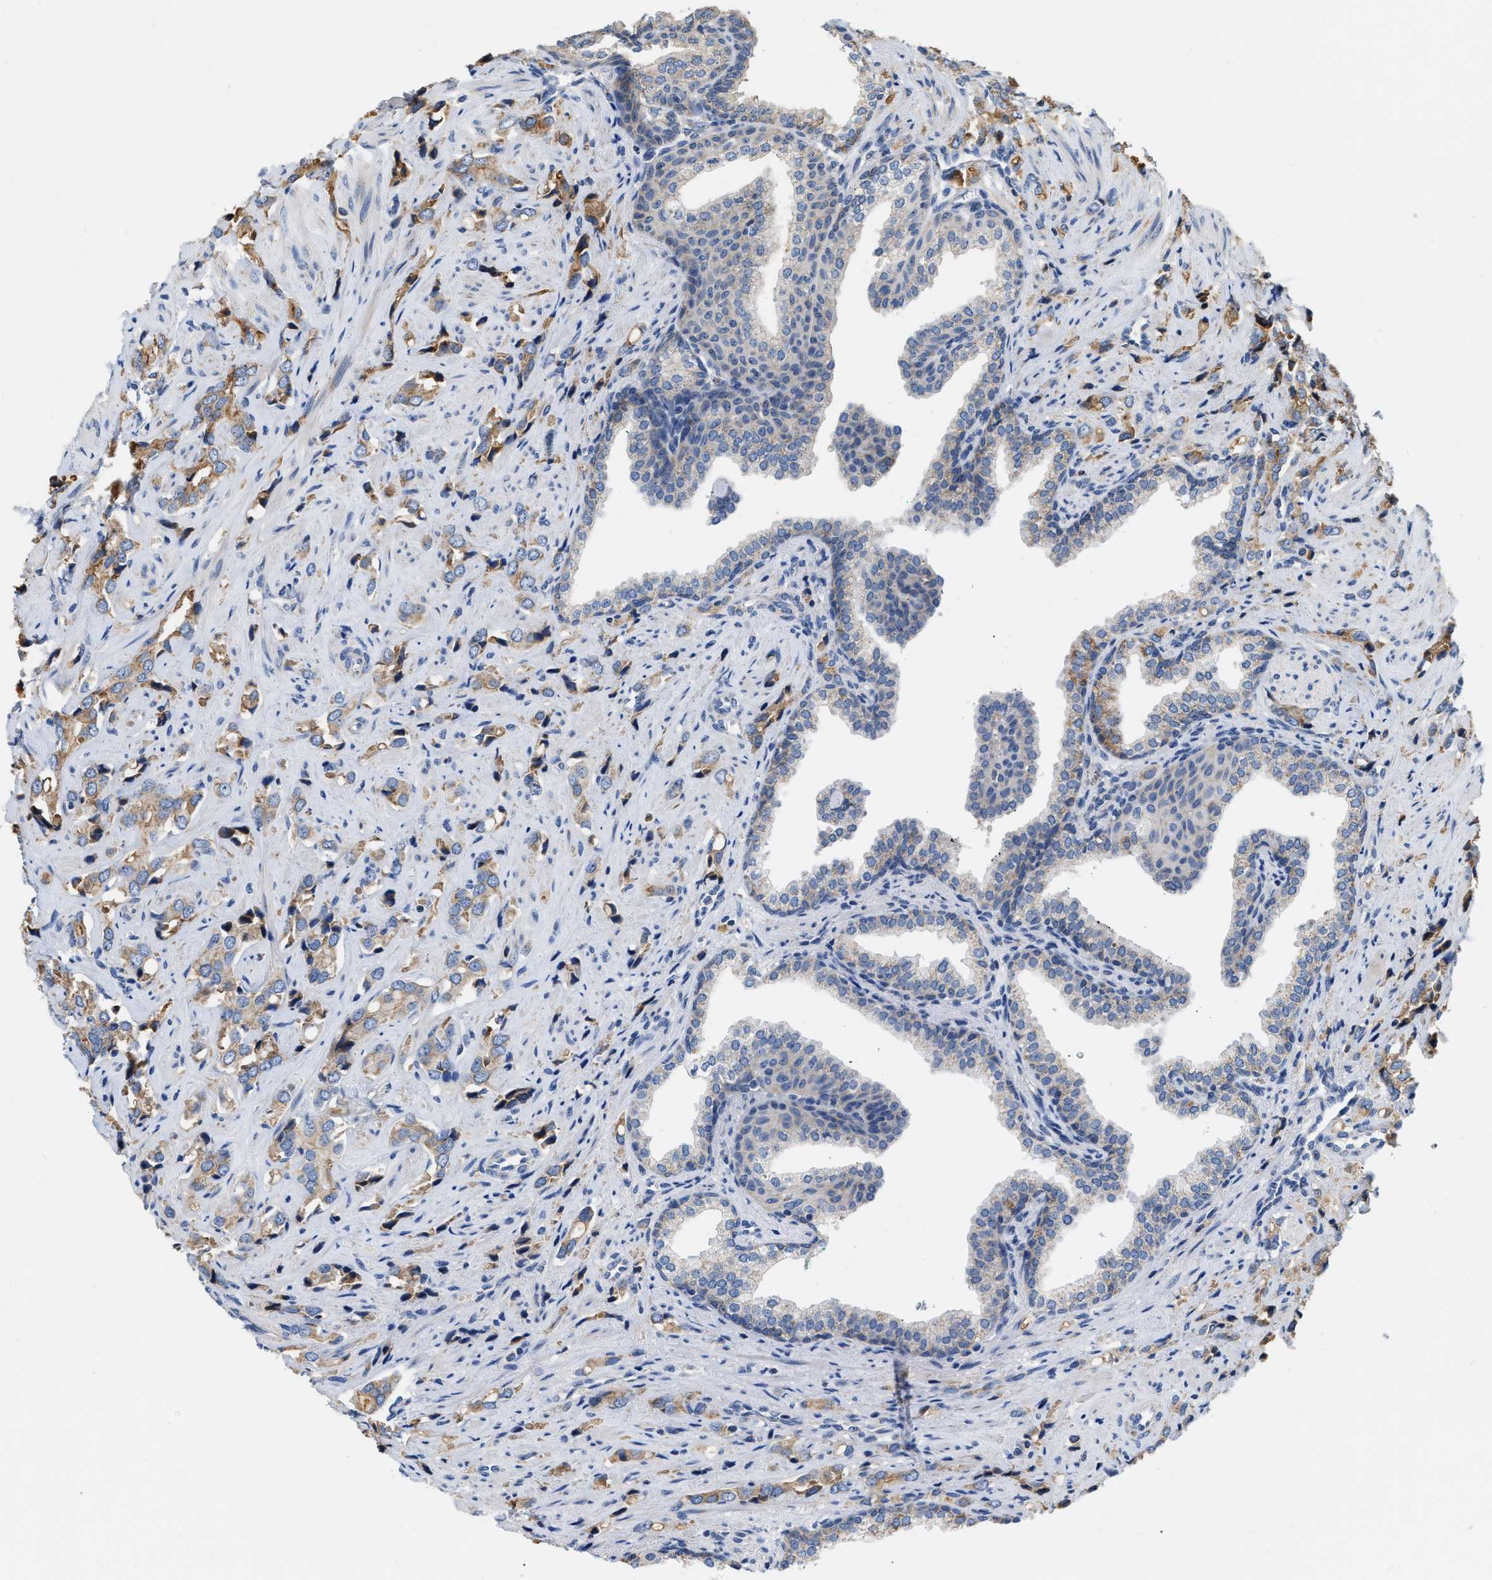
{"staining": {"intensity": "moderate", "quantity": ">75%", "location": "cytoplasmic/membranous"}, "tissue": "prostate cancer", "cell_type": "Tumor cells", "image_type": "cancer", "snomed": [{"axis": "morphology", "description": "Adenocarcinoma, High grade"}, {"axis": "topography", "description": "Prostate"}], "caption": "Human prostate cancer (adenocarcinoma (high-grade)) stained for a protein (brown) shows moderate cytoplasmic/membranous positive positivity in approximately >75% of tumor cells.", "gene": "DDX56", "patient": {"sex": "male", "age": 52}}